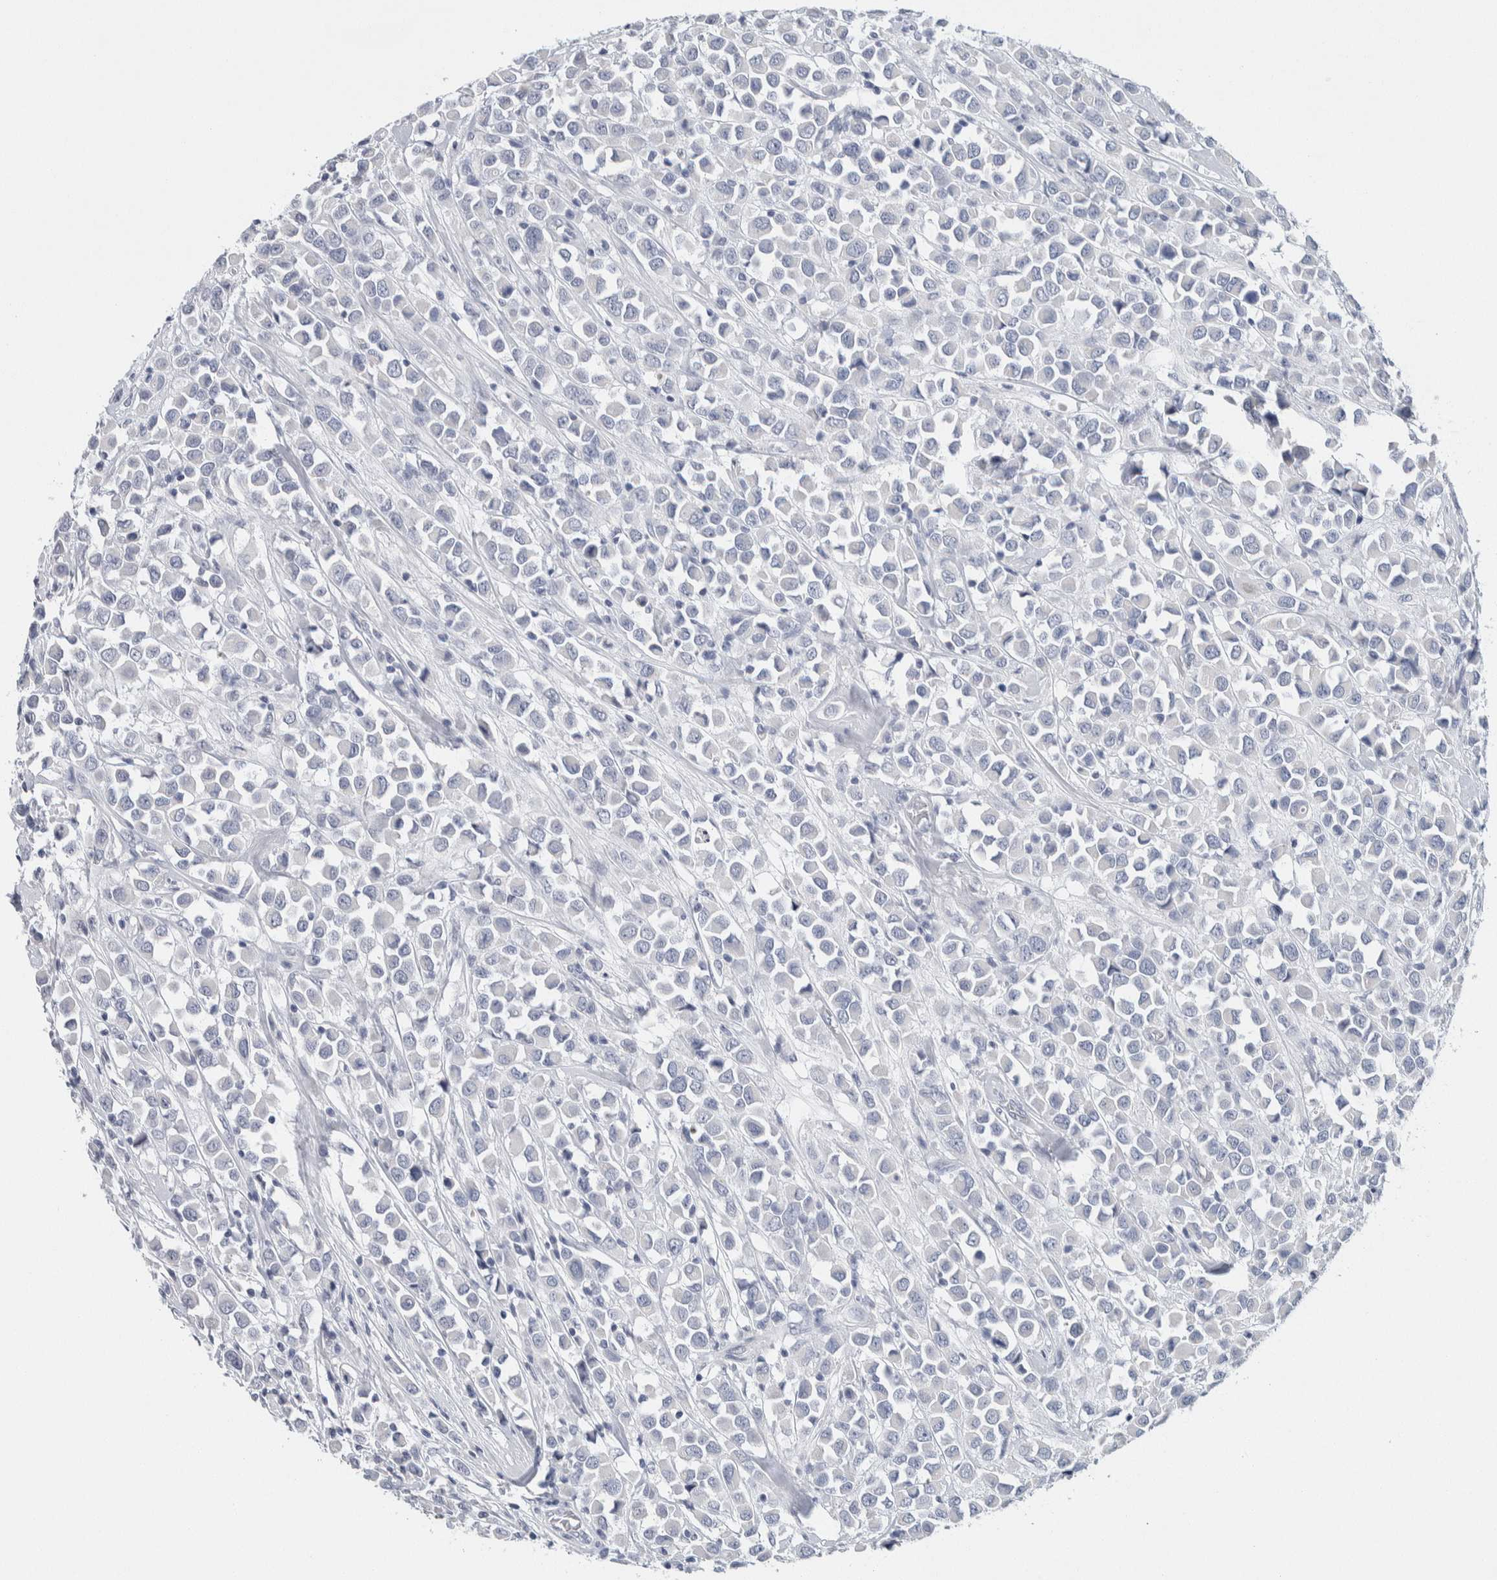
{"staining": {"intensity": "negative", "quantity": "none", "location": "none"}, "tissue": "breast cancer", "cell_type": "Tumor cells", "image_type": "cancer", "snomed": [{"axis": "morphology", "description": "Duct carcinoma"}, {"axis": "topography", "description": "Breast"}], "caption": "This is an IHC micrograph of invasive ductal carcinoma (breast). There is no positivity in tumor cells.", "gene": "SCN2A", "patient": {"sex": "female", "age": 61}}